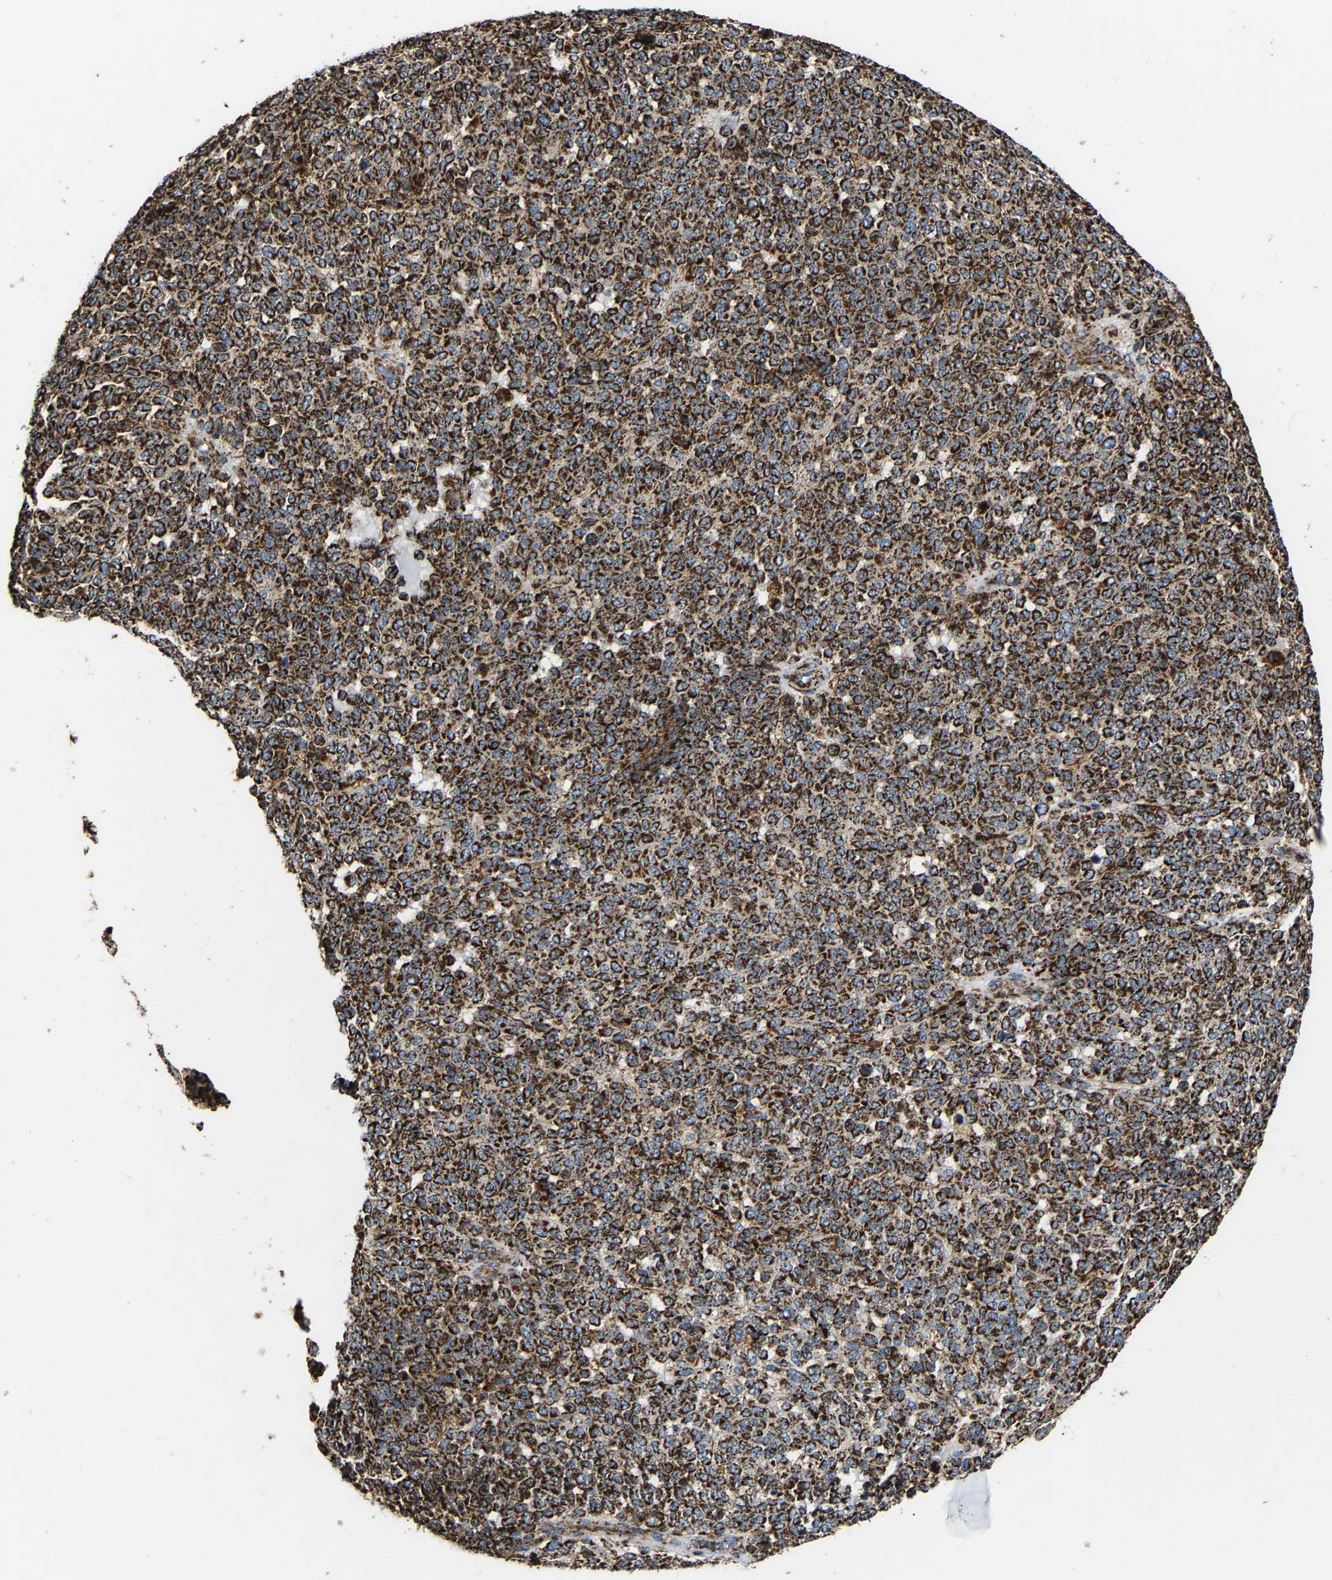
{"staining": {"intensity": "strong", "quantity": ">75%", "location": "cytoplasmic/membranous"}, "tissue": "melanoma", "cell_type": "Tumor cells", "image_type": "cancer", "snomed": [{"axis": "morphology", "description": "Malignant melanoma, NOS"}, {"axis": "topography", "description": "Skin"}], "caption": "Melanoma stained for a protein (brown) shows strong cytoplasmic/membranous positive staining in approximately >75% of tumor cells.", "gene": "NDUFV3", "patient": {"sex": "male", "age": 59}}